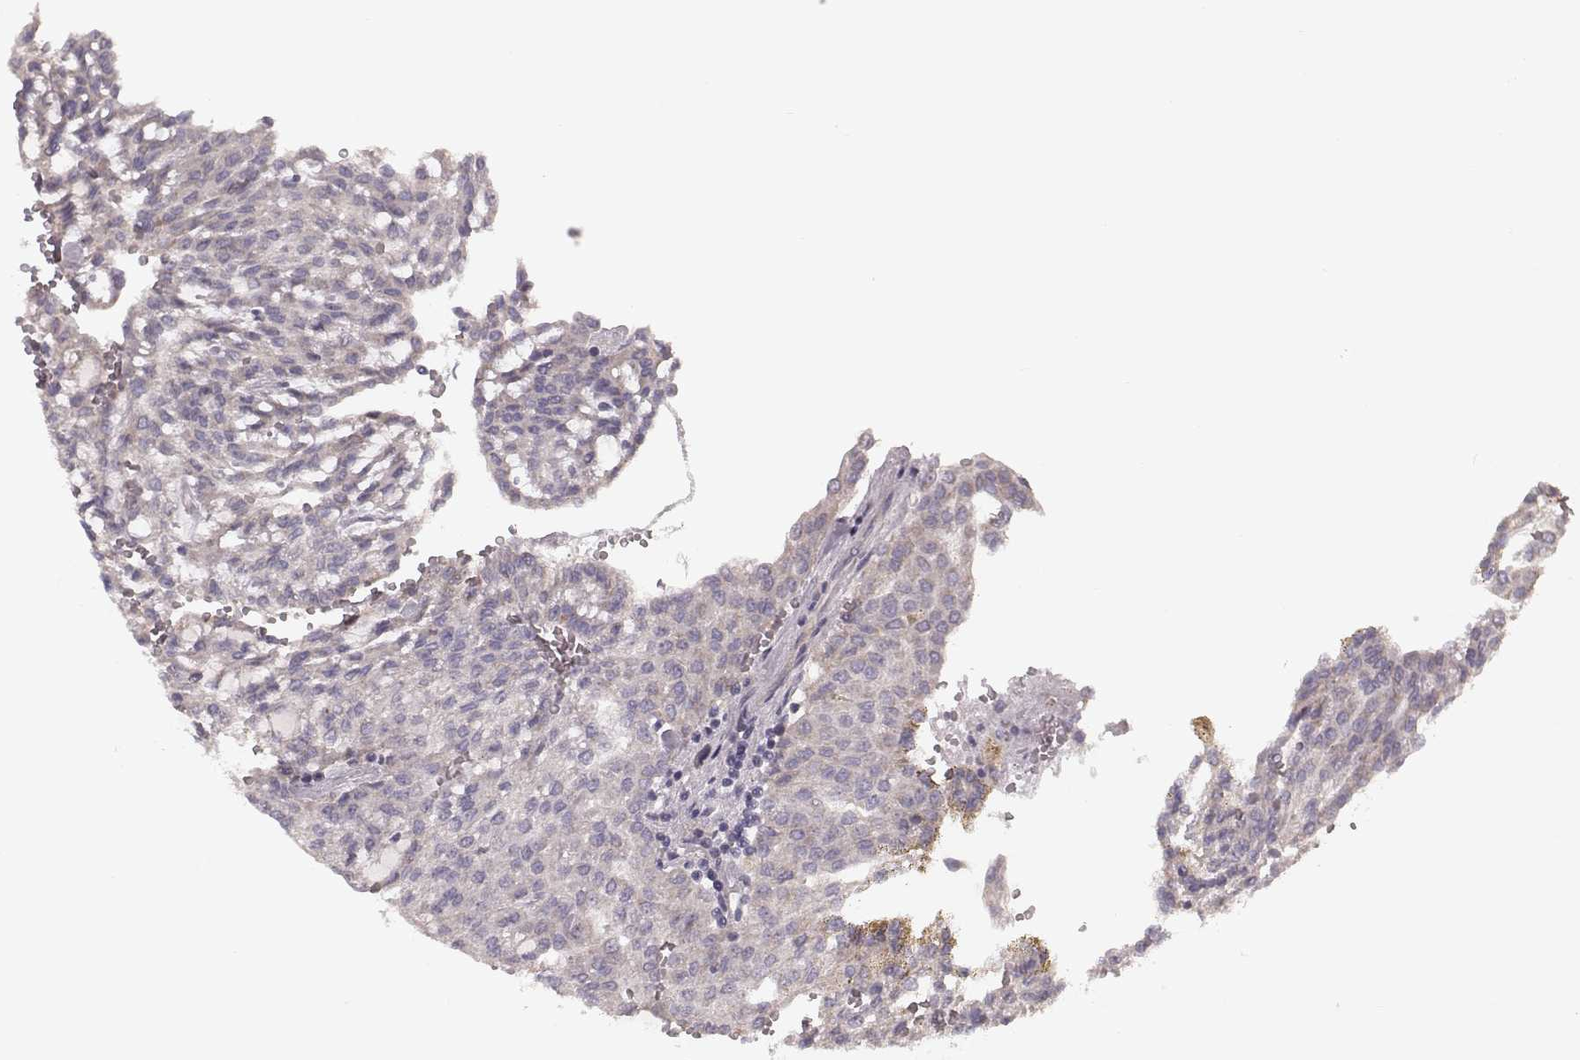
{"staining": {"intensity": "negative", "quantity": "none", "location": "none"}, "tissue": "renal cancer", "cell_type": "Tumor cells", "image_type": "cancer", "snomed": [{"axis": "morphology", "description": "Adenocarcinoma, NOS"}, {"axis": "topography", "description": "Kidney"}], "caption": "Immunohistochemistry (IHC) photomicrograph of neoplastic tissue: renal cancer stained with DAB displays no significant protein positivity in tumor cells.", "gene": "MRPS27", "patient": {"sex": "male", "age": 63}}